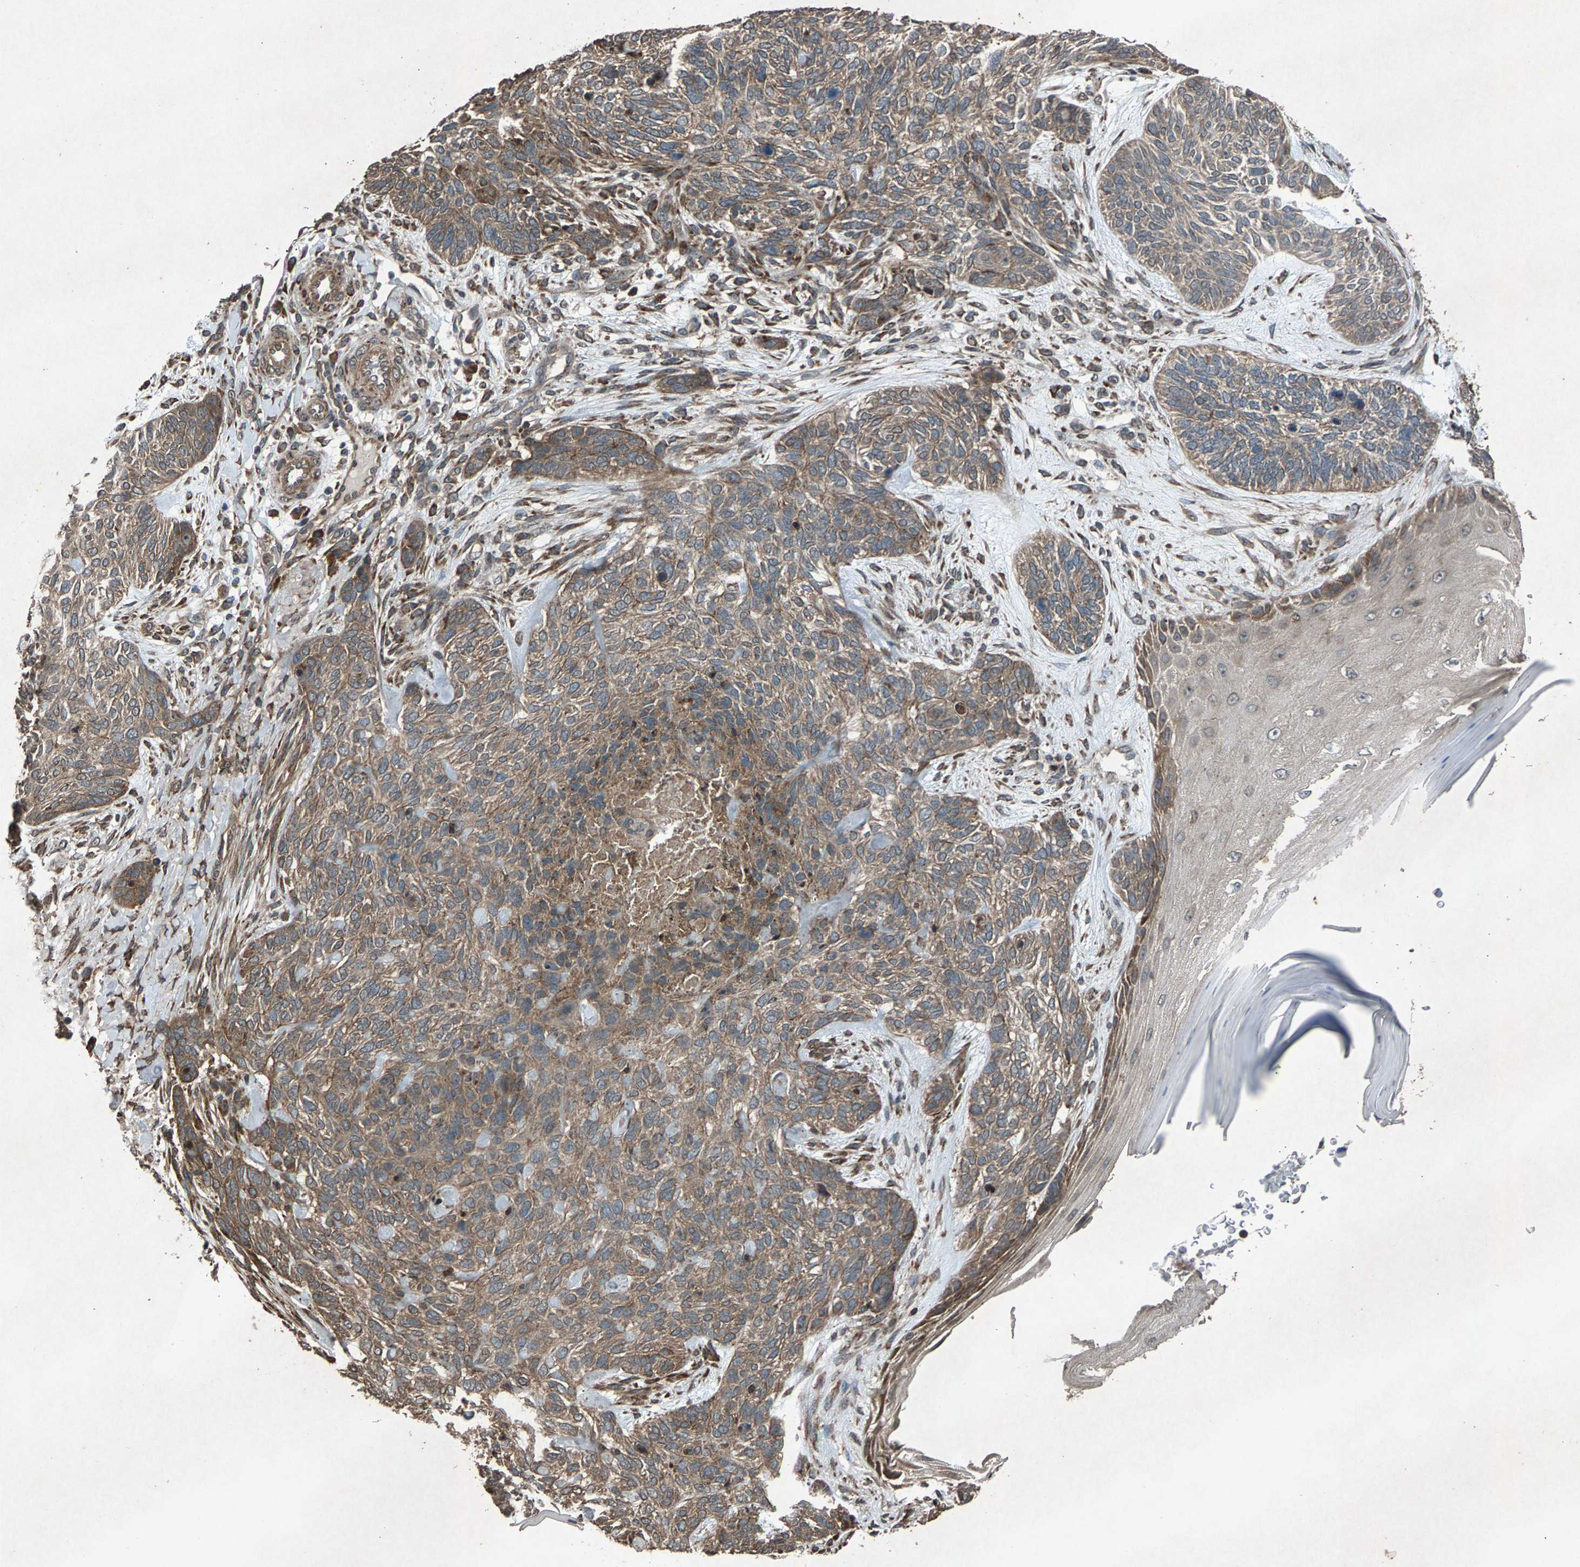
{"staining": {"intensity": "weak", "quantity": ">75%", "location": "cytoplasmic/membranous"}, "tissue": "skin cancer", "cell_type": "Tumor cells", "image_type": "cancer", "snomed": [{"axis": "morphology", "description": "Basal cell carcinoma"}, {"axis": "topography", "description": "Skin"}], "caption": "Protein expression analysis of skin cancer (basal cell carcinoma) displays weak cytoplasmic/membranous staining in about >75% of tumor cells.", "gene": "CALR", "patient": {"sex": "male", "age": 55}}